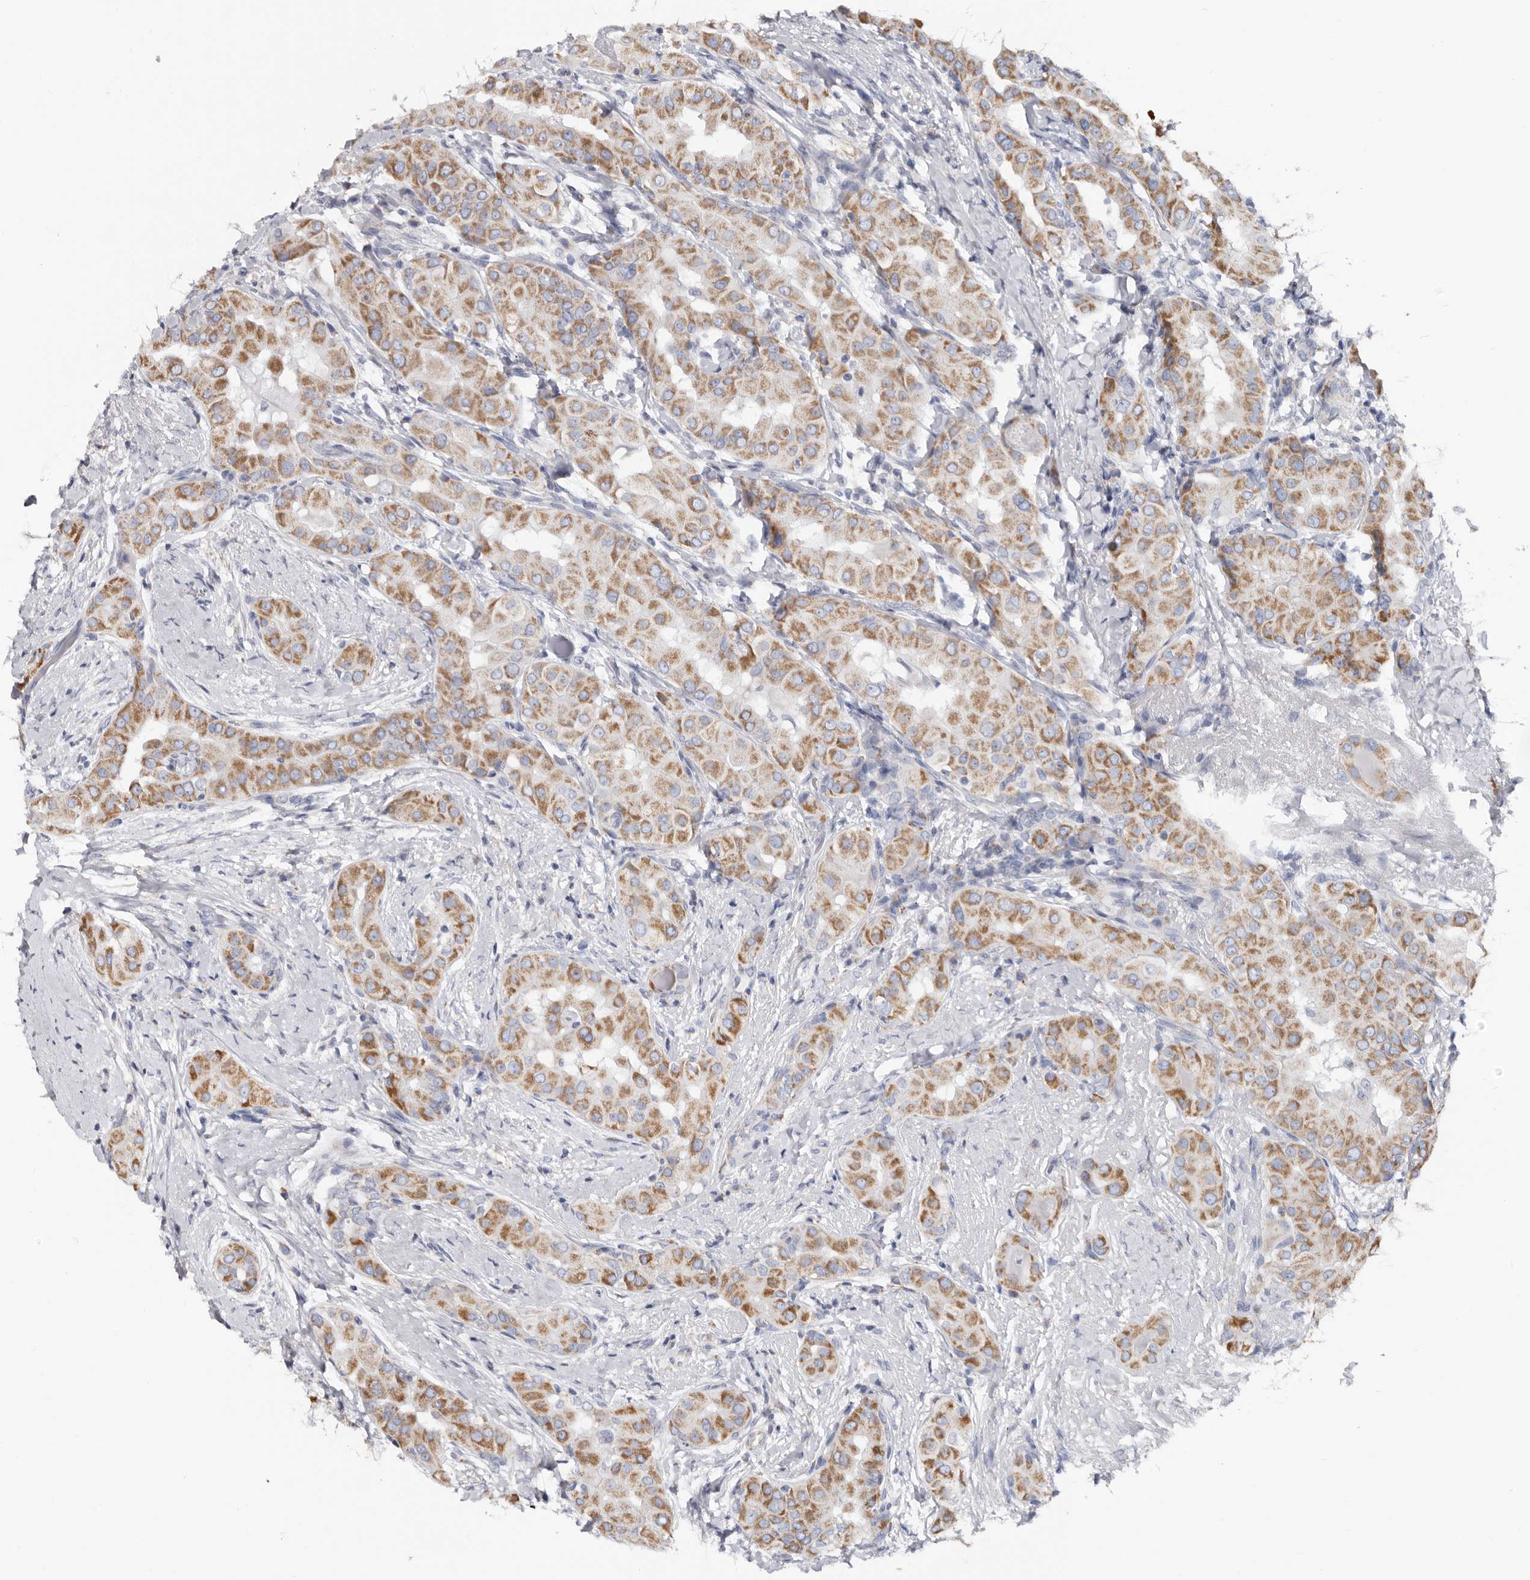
{"staining": {"intensity": "moderate", "quantity": ">75%", "location": "cytoplasmic/membranous"}, "tissue": "thyroid cancer", "cell_type": "Tumor cells", "image_type": "cancer", "snomed": [{"axis": "morphology", "description": "Papillary adenocarcinoma, NOS"}, {"axis": "topography", "description": "Thyroid gland"}], "caption": "Thyroid cancer was stained to show a protein in brown. There is medium levels of moderate cytoplasmic/membranous expression in approximately >75% of tumor cells.", "gene": "RSPO2", "patient": {"sex": "male", "age": 33}}